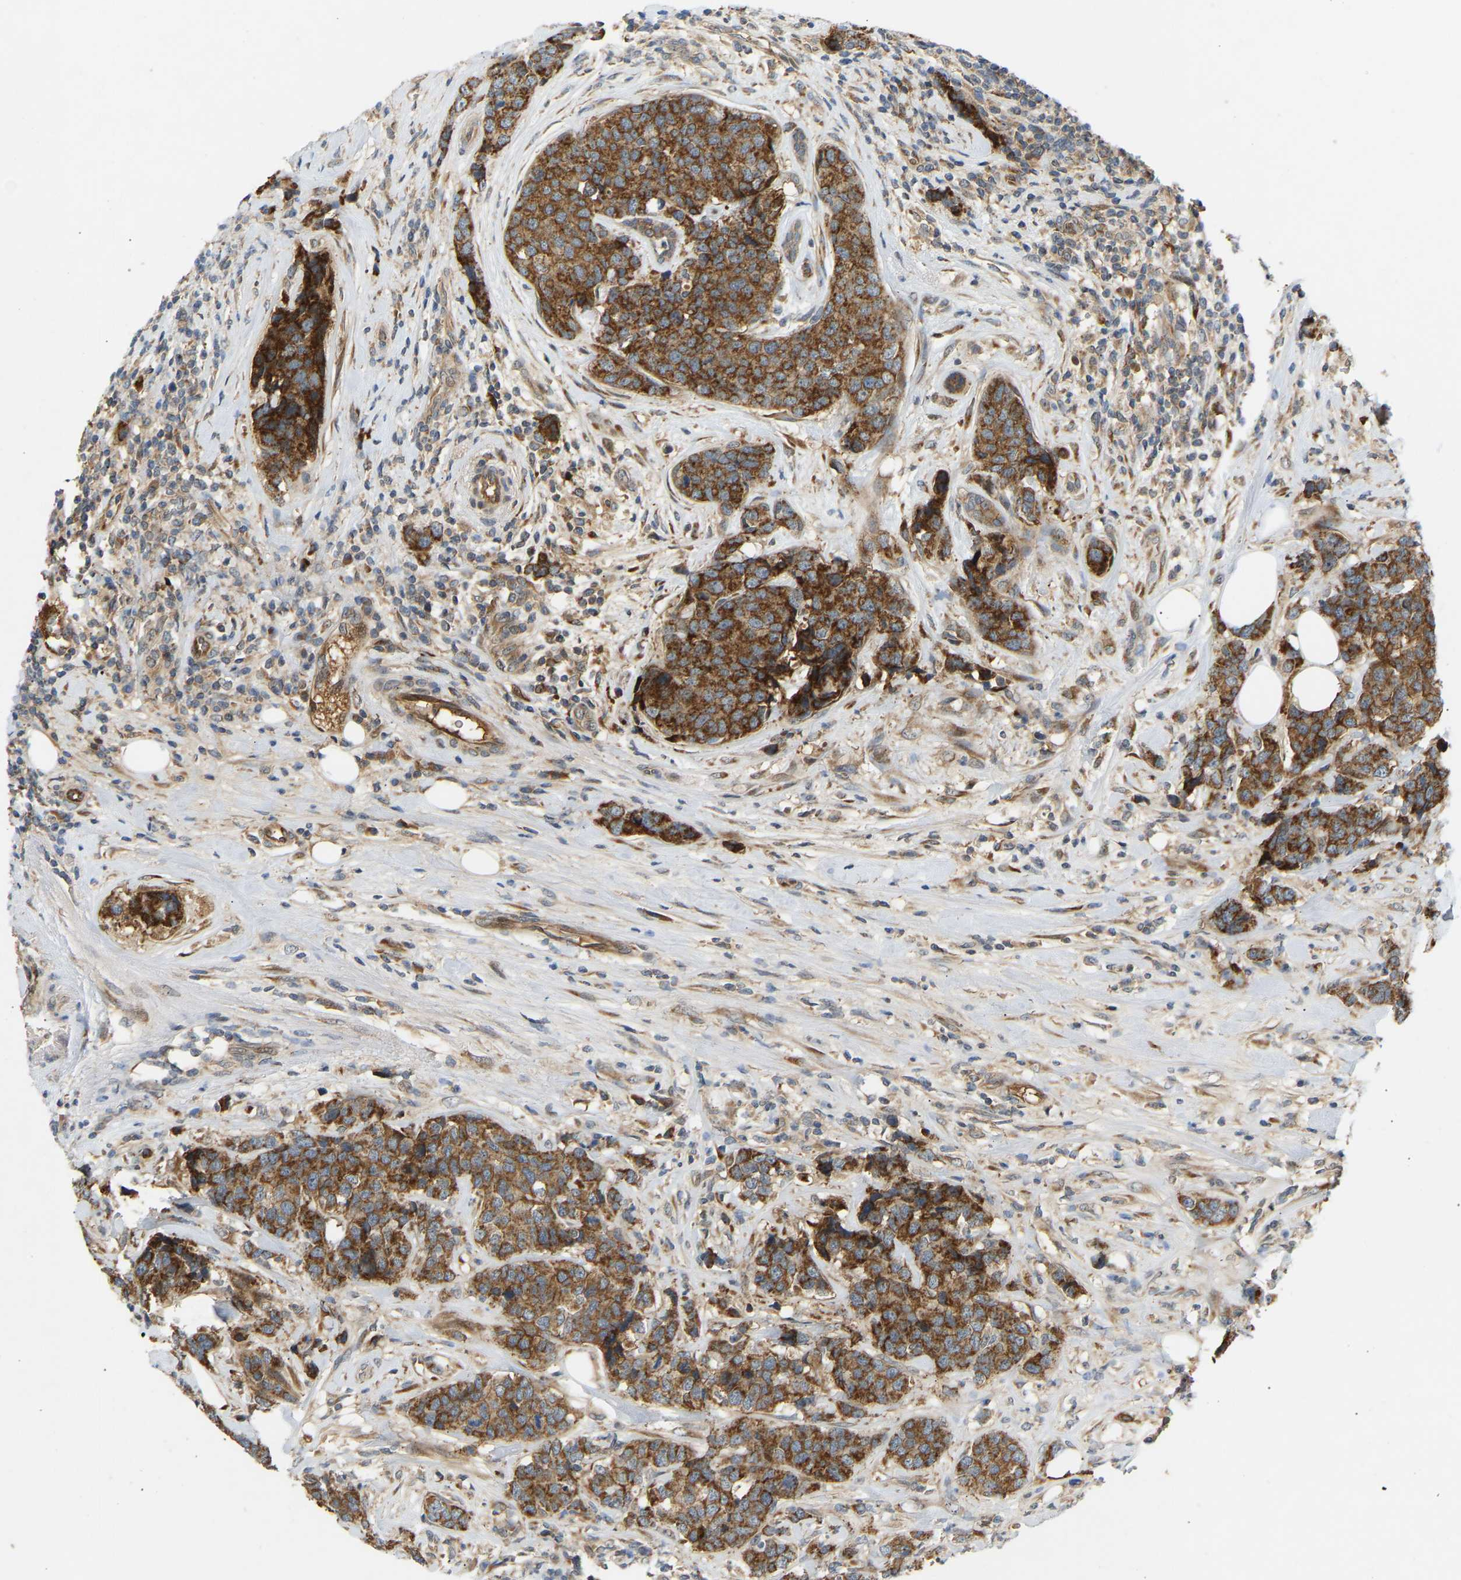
{"staining": {"intensity": "strong", "quantity": "25%-75%", "location": "cytoplasmic/membranous"}, "tissue": "breast cancer", "cell_type": "Tumor cells", "image_type": "cancer", "snomed": [{"axis": "morphology", "description": "Lobular carcinoma"}, {"axis": "topography", "description": "Breast"}], "caption": "DAB (3,3'-diaminobenzidine) immunohistochemical staining of breast lobular carcinoma exhibits strong cytoplasmic/membranous protein positivity in about 25%-75% of tumor cells. The staining was performed using DAB to visualize the protein expression in brown, while the nuclei were stained in blue with hematoxylin (Magnification: 20x).", "gene": "PTCD1", "patient": {"sex": "female", "age": 59}}